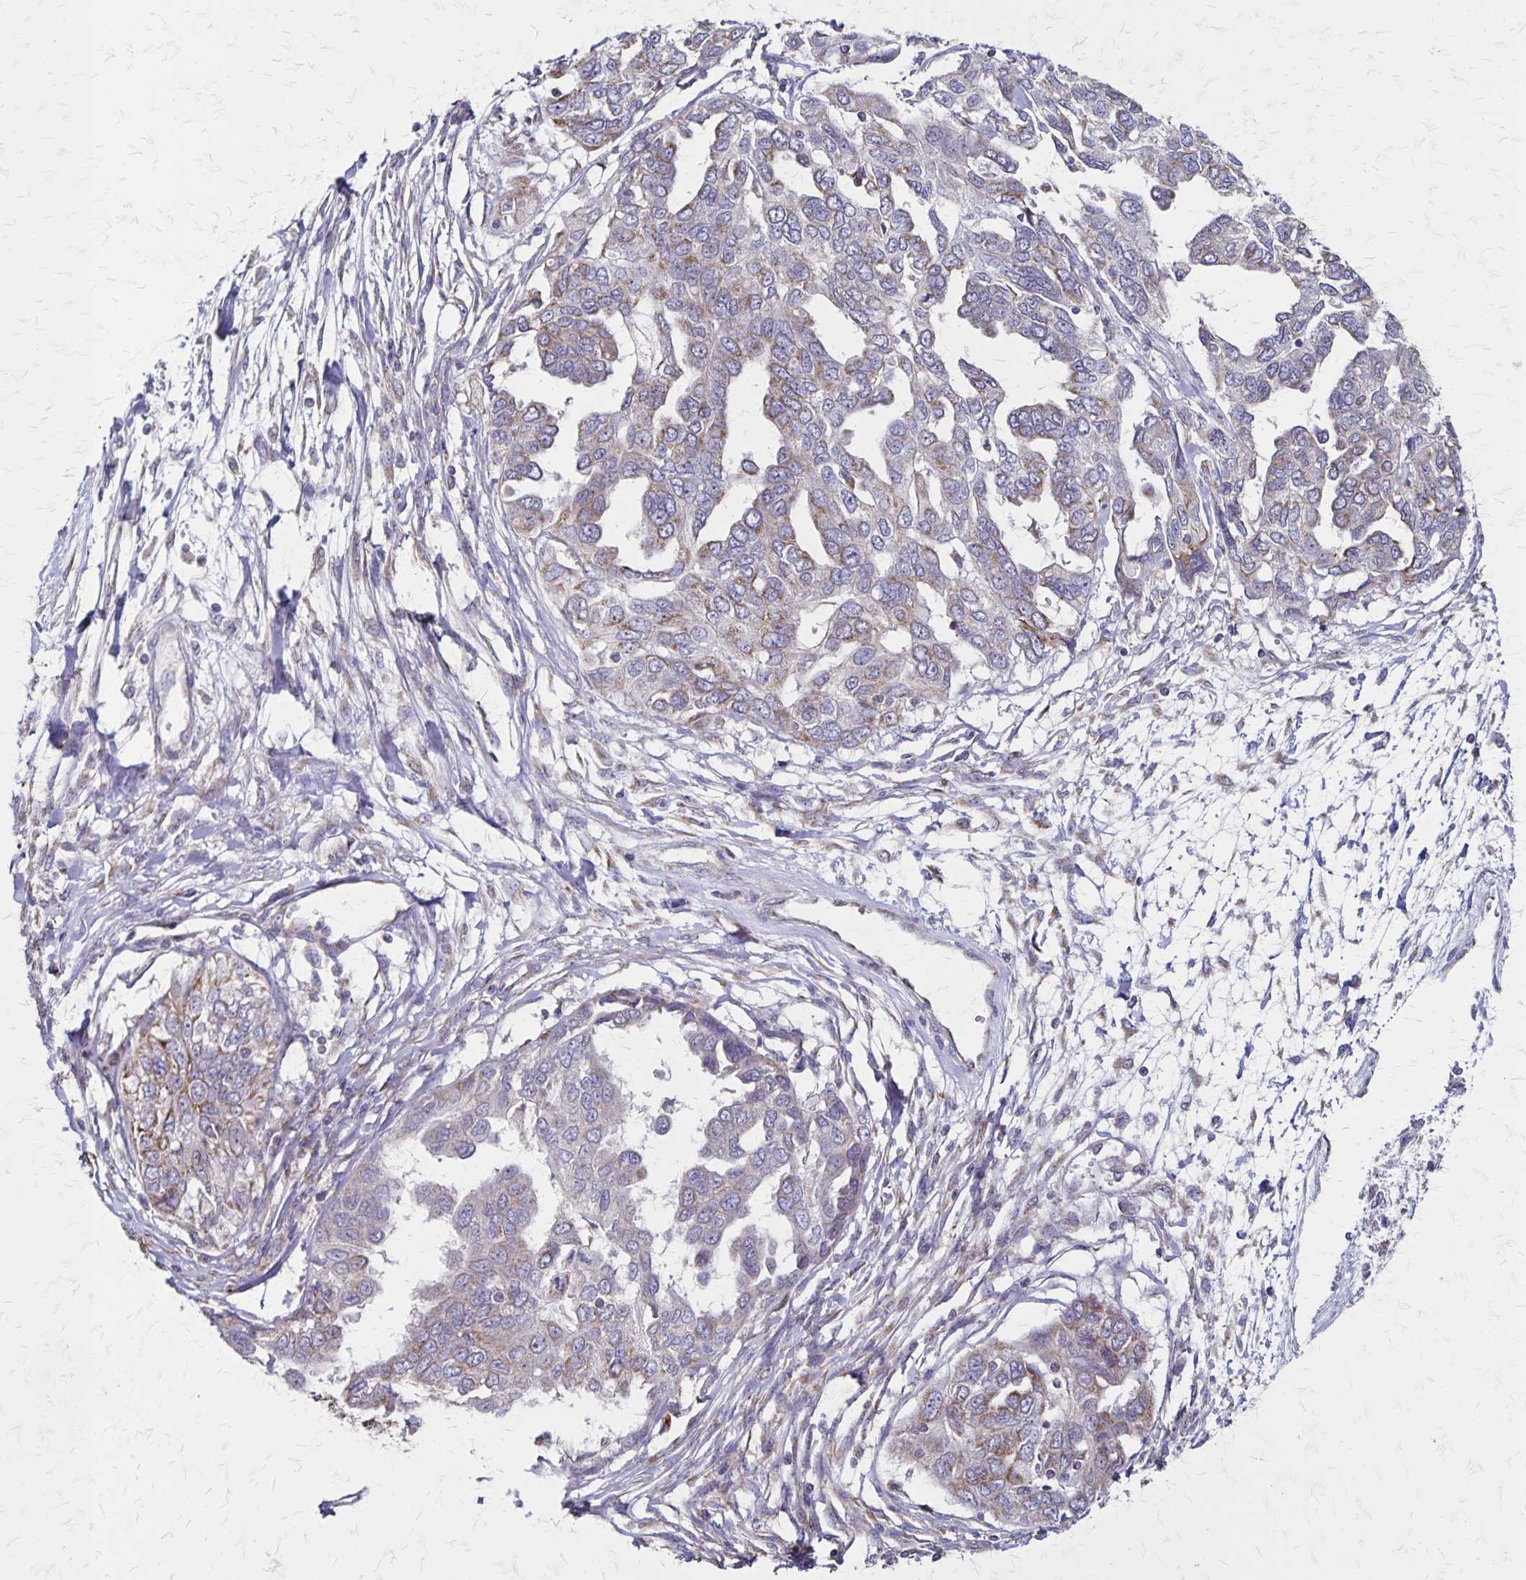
{"staining": {"intensity": "moderate", "quantity": "<25%", "location": "cytoplasmic/membranous"}, "tissue": "ovarian cancer", "cell_type": "Tumor cells", "image_type": "cancer", "snomed": [{"axis": "morphology", "description": "Cystadenocarcinoma, serous, NOS"}, {"axis": "topography", "description": "Ovary"}], "caption": "A brown stain shows moderate cytoplasmic/membranous expression of a protein in human ovarian cancer (serous cystadenocarcinoma) tumor cells.", "gene": "NFS1", "patient": {"sex": "female", "age": 53}}